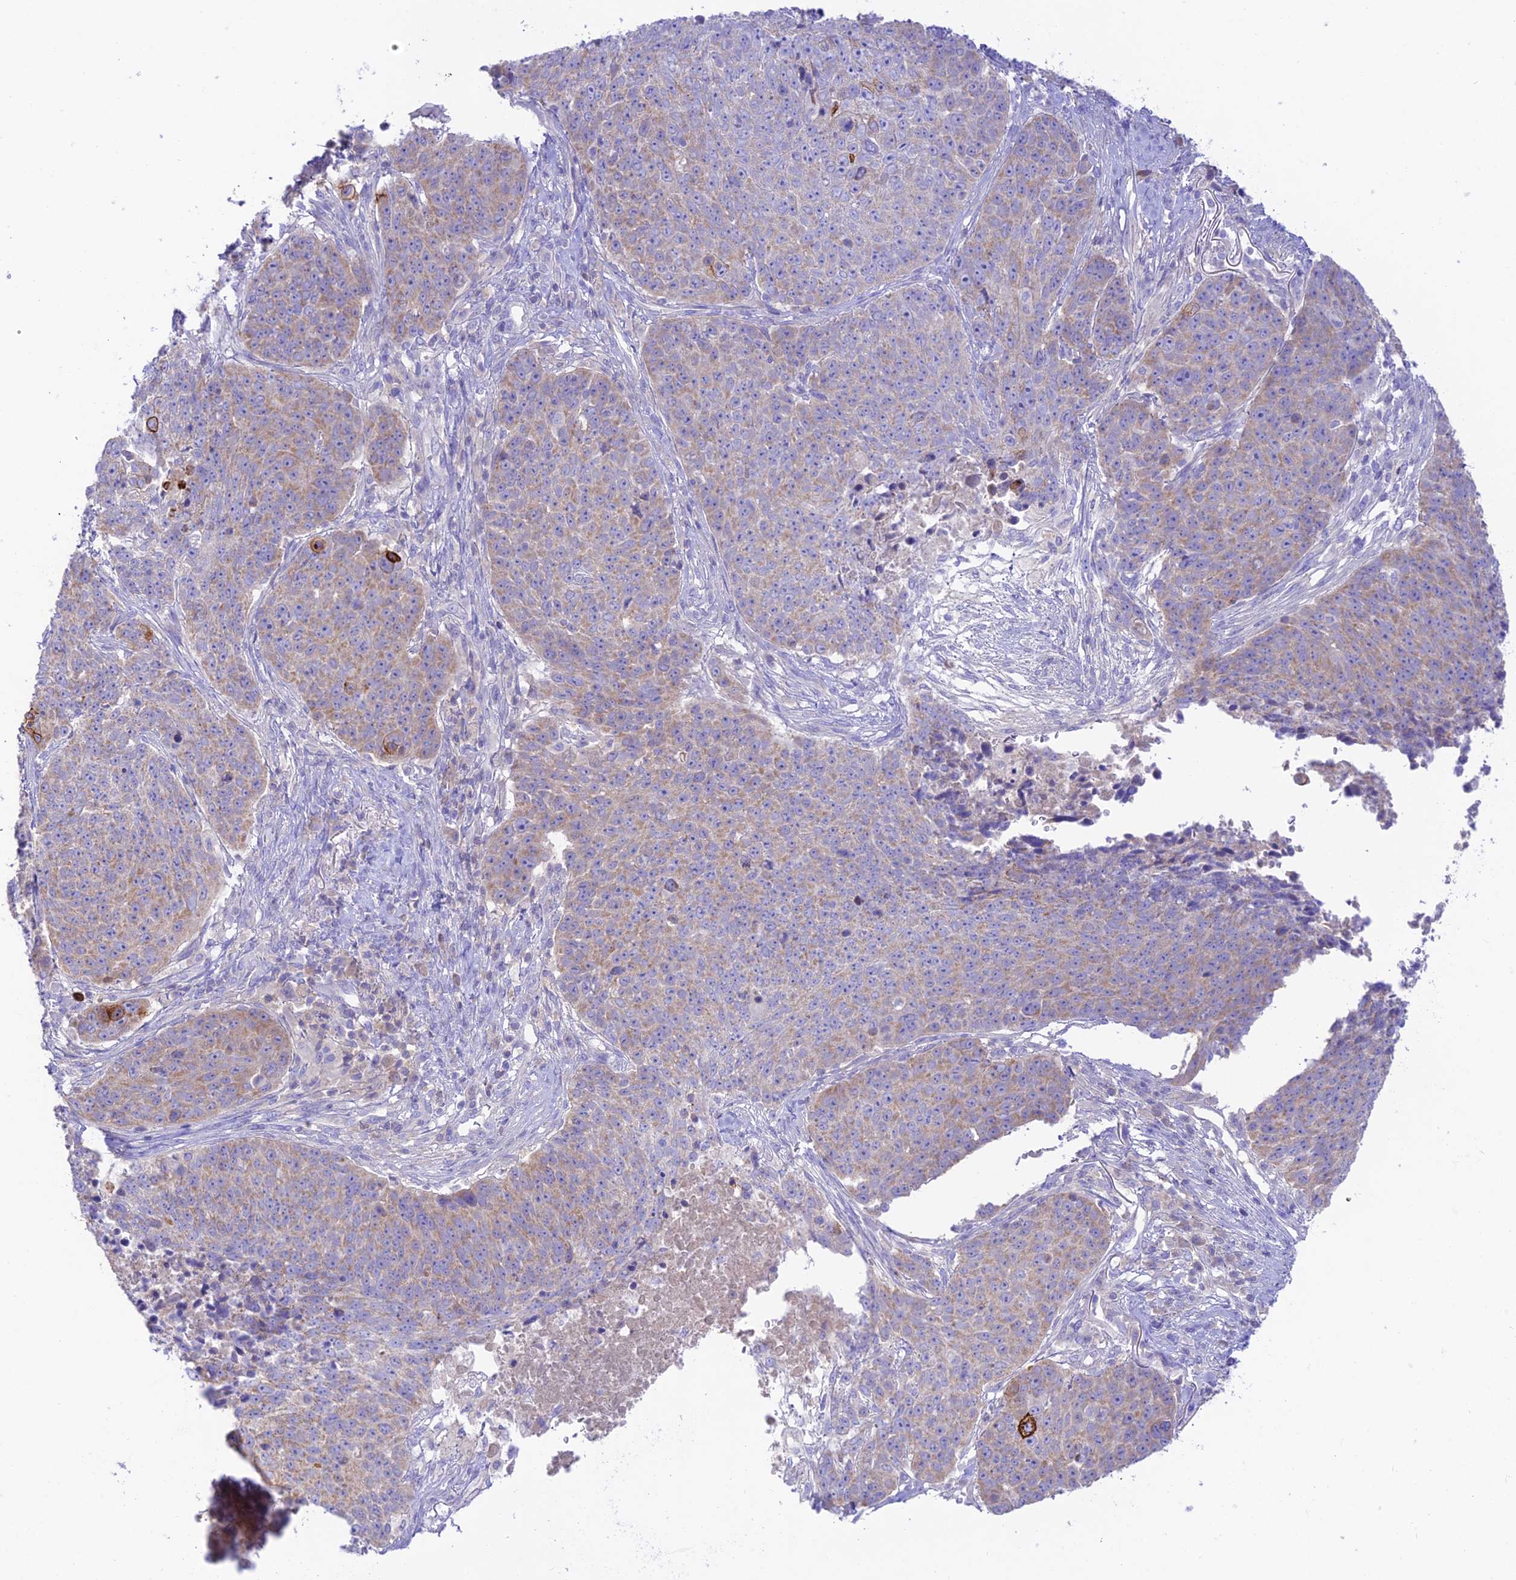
{"staining": {"intensity": "strong", "quantity": "<25%", "location": "cytoplasmic/membranous"}, "tissue": "lung cancer", "cell_type": "Tumor cells", "image_type": "cancer", "snomed": [{"axis": "morphology", "description": "Normal tissue, NOS"}, {"axis": "morphology", "description": "Squamous cell carcinoma, NOS"}, {"axis": "topography", "description": "Lymph node"}, {"axis": "topography", "description": "Lung"}], "caption": "This is a histology image of IHC staining of squamous cell carcinoma (lung), which shows strong staining in the cytoplasmic/membranous of tumor cells.", "gene": "NLRP9", "patient": {"sex": "male", "age": 66}}